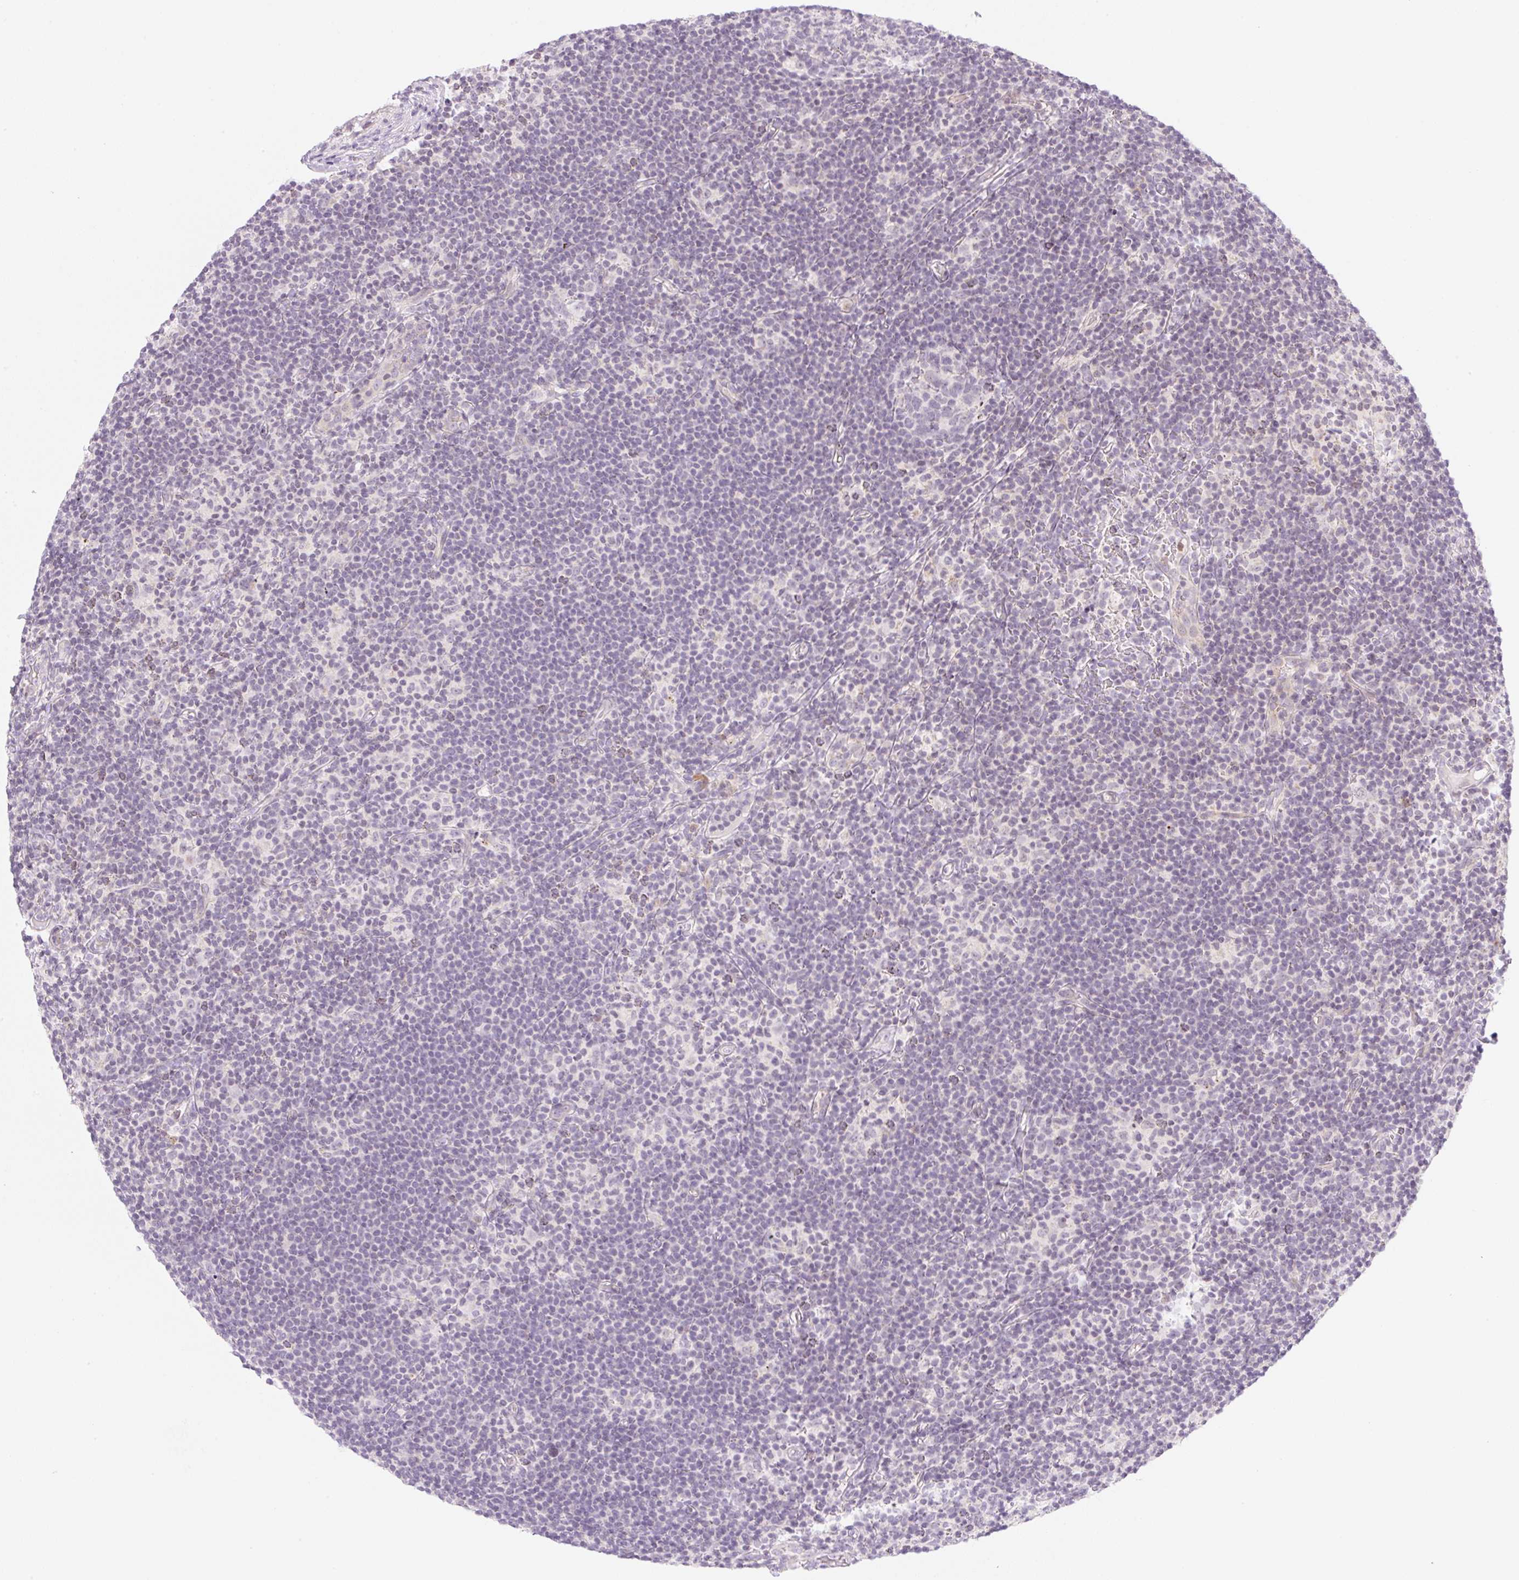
{"staining": {"intensity": "negative", "quantity": "none", "location": "none"}, "tissue": "lymphoma", "cell_type": "Tumor cells", "image_type": "cancer", "snomed": [{"axis": "morphology", "description": "Hodgkin's disease, NOS"}, {"axis": "topography", "description": "Lymph node"}], "caption": "Immunohistochemistry (IHC) image of neoplastic tissue: lymphoma stained with DAB (3,3'-diaminobenzidine) demonstrates no significant protein staining in tumor cells.", "gene": "CASKIN1", "patient": {"sex": "female", "age": 57}}